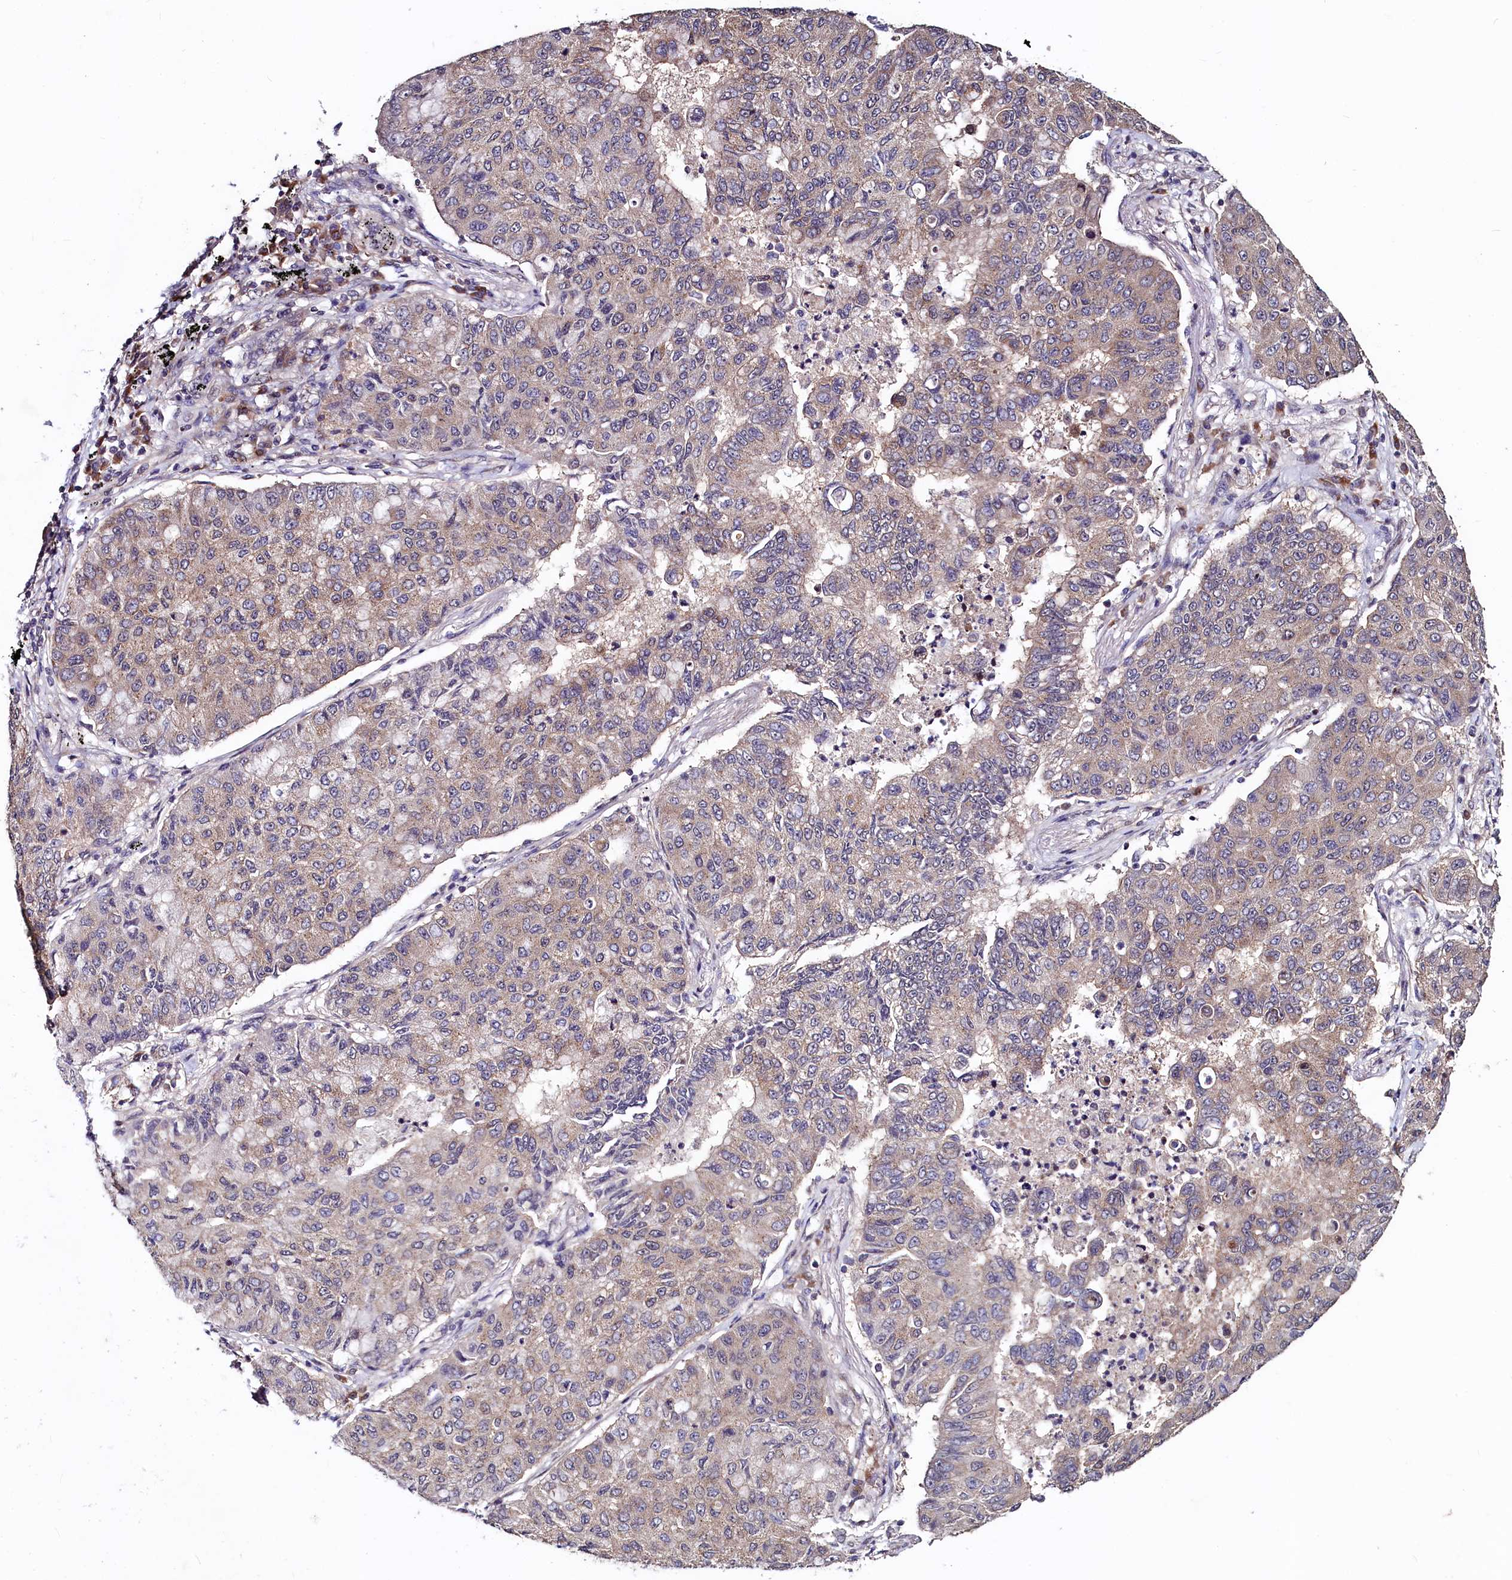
{"staining": {"intensity": "weak", "quantity": ">75%", "location": "cytoplasmic/membranous"}, "tissue": "lung cancer", "cell_type": "Tumor cells", "image_type": "cancer", "snomed": [{"axis": "morphology", "description": "Squamous cell carcinoma, NOS"}, {"axis": "topography", "description": "Lung"}], "caption": "Brown immunohistochemical staining in human lung cancer displays weak cytoplasmic/membranous expression in approximately >75% of tumor cells. (IHC, brightfield microscopy, high magnification).", "gene": "SEC24C", "patient": {"sex": "male", "age": 74}}